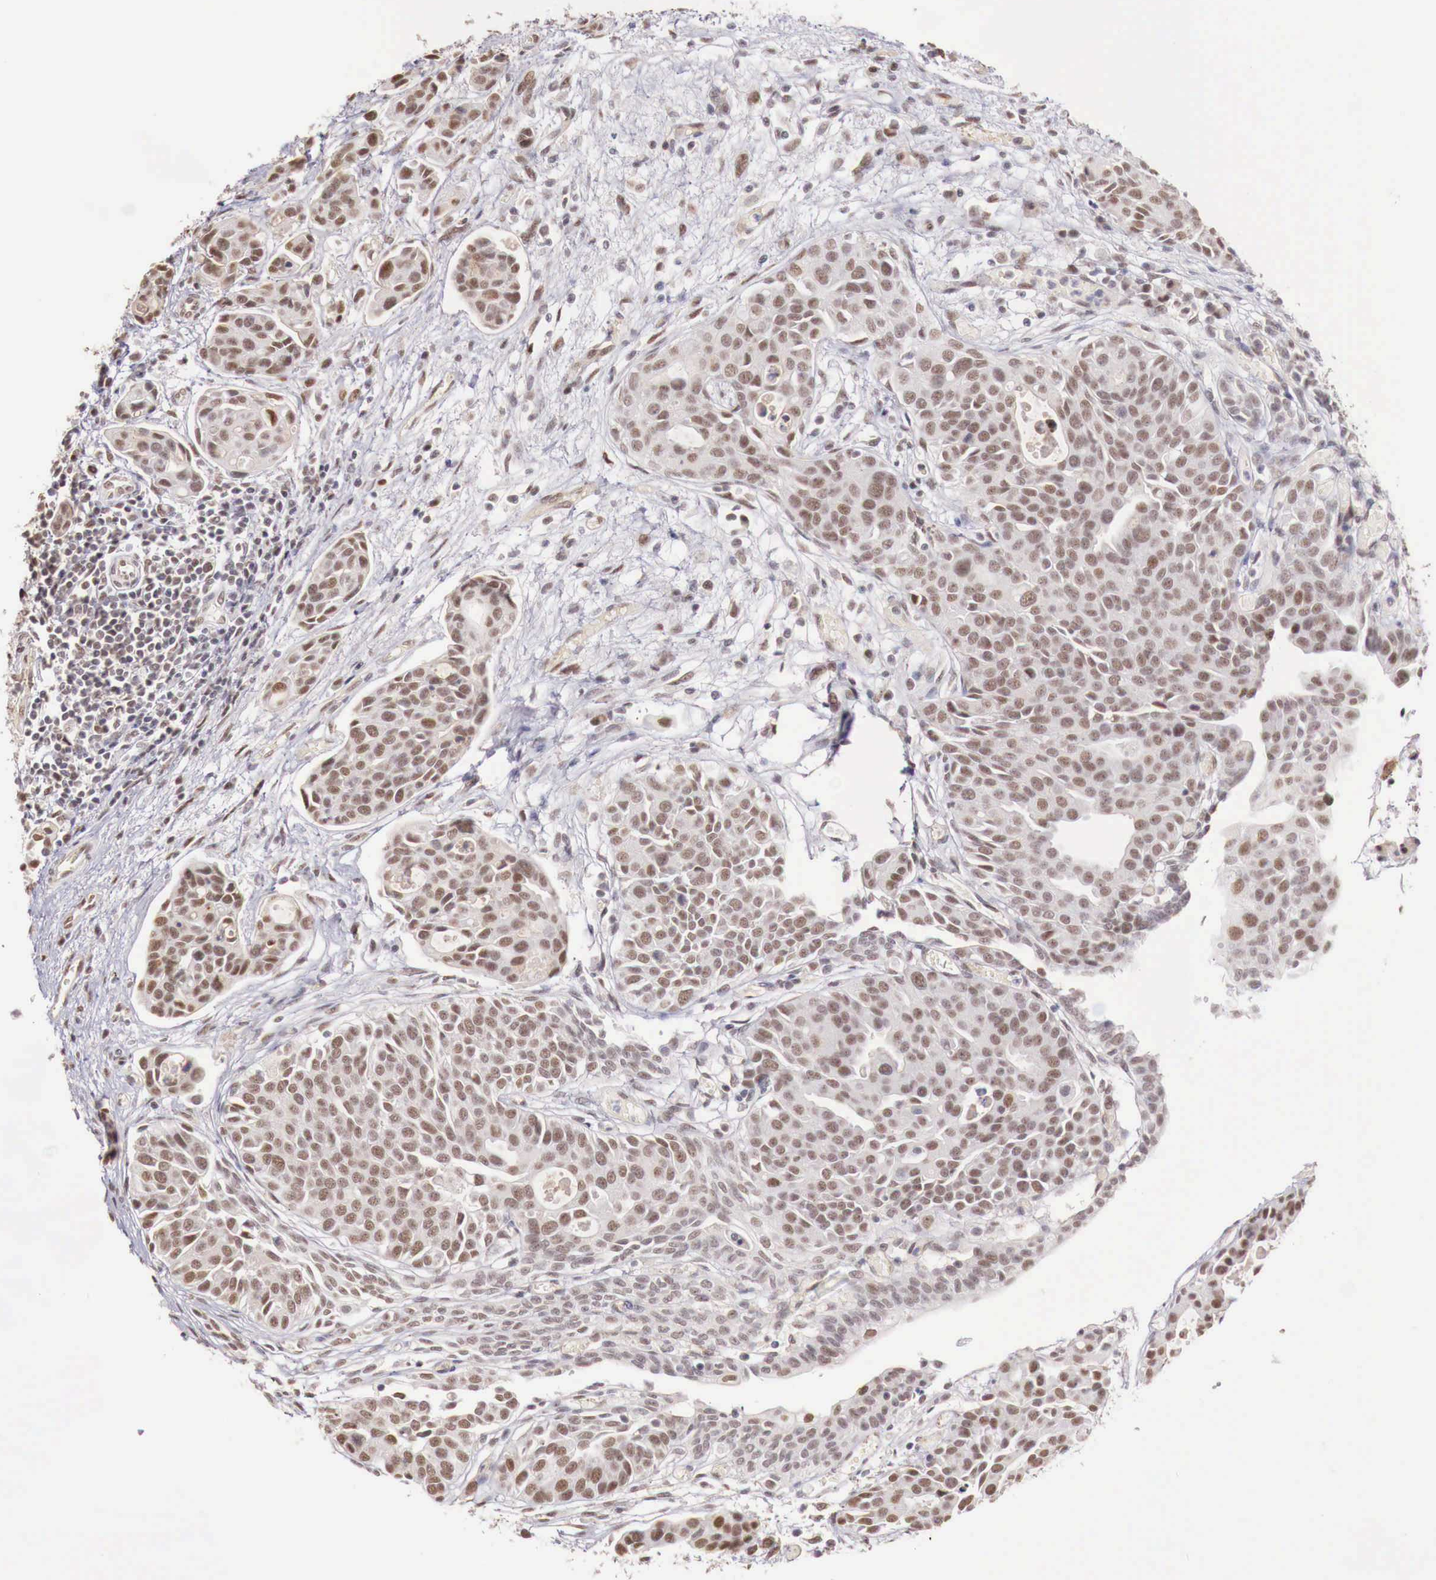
{"staining": {"intensity": "moderate", "quantity": ">75%", "location": "nuclear"}, "tissue": "urothelial cancer", "cell_type": "Tumor cells", "image_type": "cancer", "snomed": [{"axis": "morphology", "description": "Urothelial carcinoma, High grade"}, {"axis": "topography", "description": "Urinary bladder"}], "caption": "Tumor cells display moderate nuclear expression in approximately >75% of cells in urothelial cancer.", "gene": "FOXP2", "patient": {"sex": "male", "age": 78}}